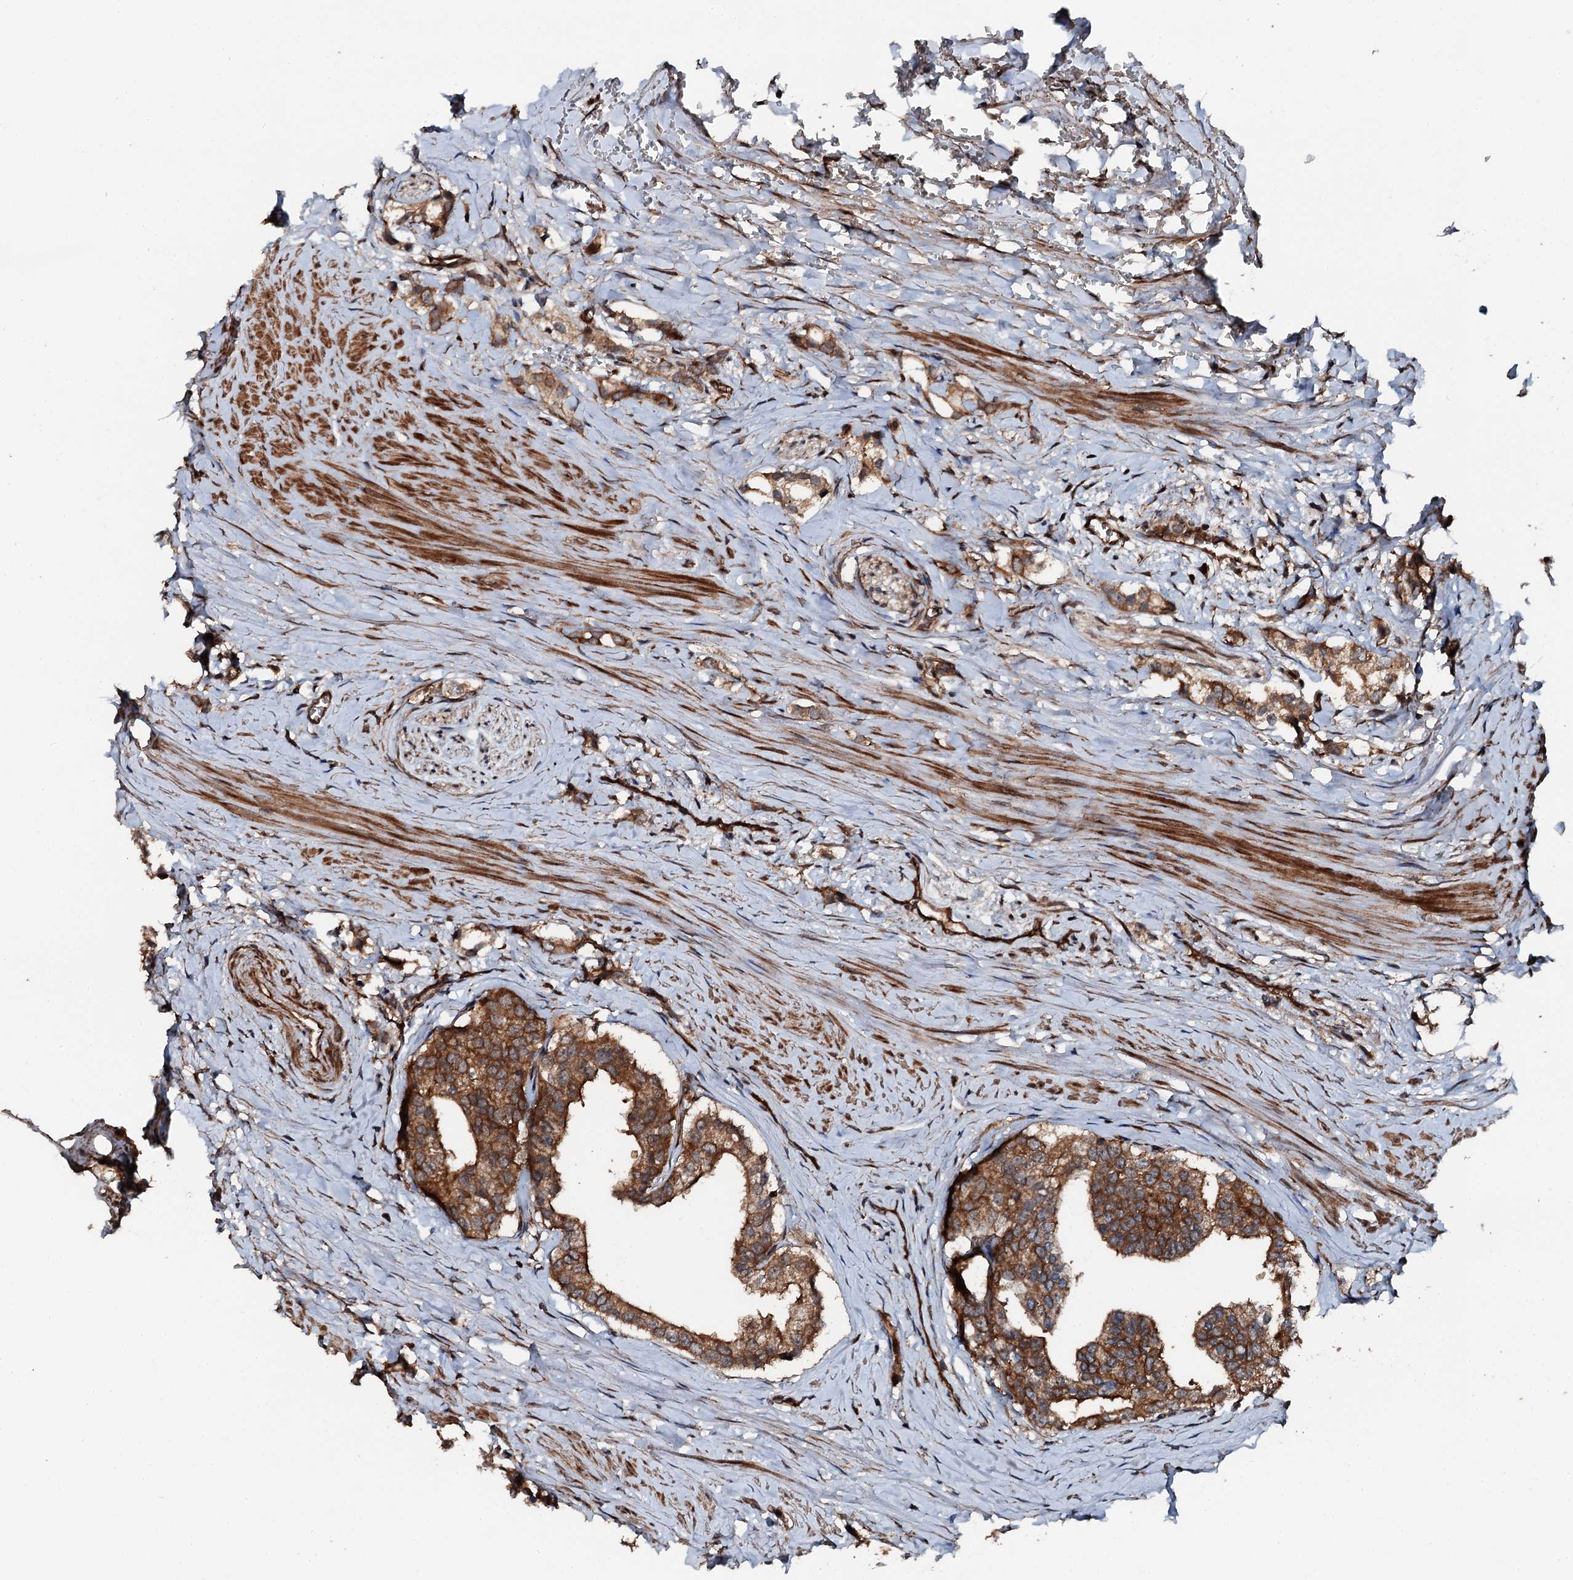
{"staining": {"intensity": "moderate", "quantity": ">75%", "location": "cytoplasmic/membranous"}, "tissue": "prostate cancer", "cell_type": "Tumor cells", "image_type": "cancer", "snomed": [{"axis": "morphology", "description": "Adenocarcinoma, High grade"}, {"axis": "topography", "description": "Prostate"}], "caption": "Prostate cancer tissue demonstrates moderate cytoplasmic/membranous staining in approximately >75% of tumor cells, visualized by immunohistochemistry. The protein of interest is shown in brown color, while the nuclei are stained blue.", "gene": "FLYWCH1", "patient": {"sex": "male", "age": 66}}